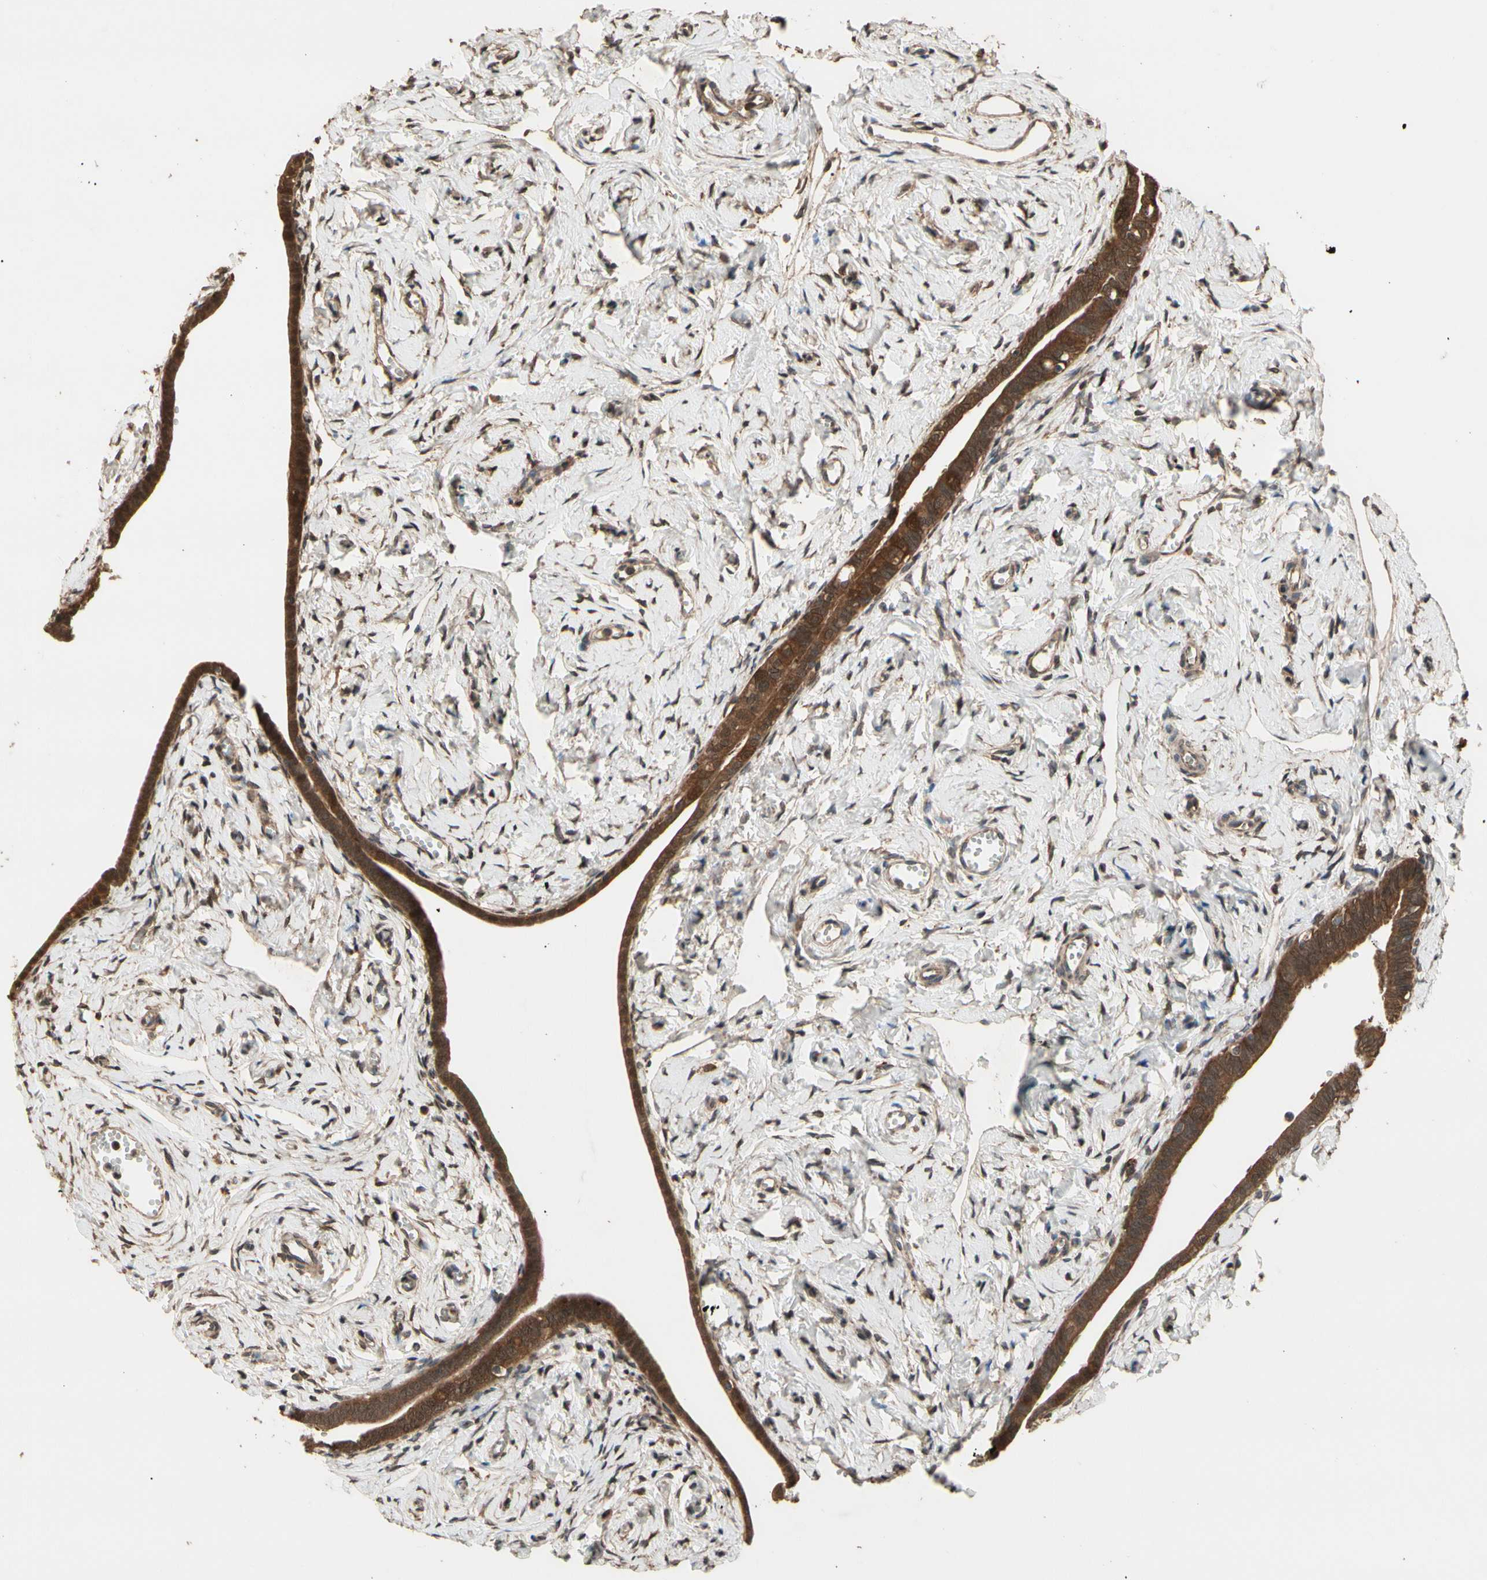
{"staining": {"intensity": "moderate", "quantity": ">75%", "location": "cytoplasmic/membranous,nuclear"}, "tissue": "fallopian tube", "cell_type": "Glandular cells", "image_type": "normal", "snomed": [{"axis": "morphology", "description": "Normal tissue, NOS"}, {"axis": "topography", "description": "Fallopian tube"}], "caption": "About >75% of glandular cells in unremarkable fallopian tube exhibit moderate cytoplasmic/membranous,nuclear protein staining as visualized by brown immunohistochemical staining.", "gene": "CSF1R", "patient": {"sex": "female", "age": 71}}